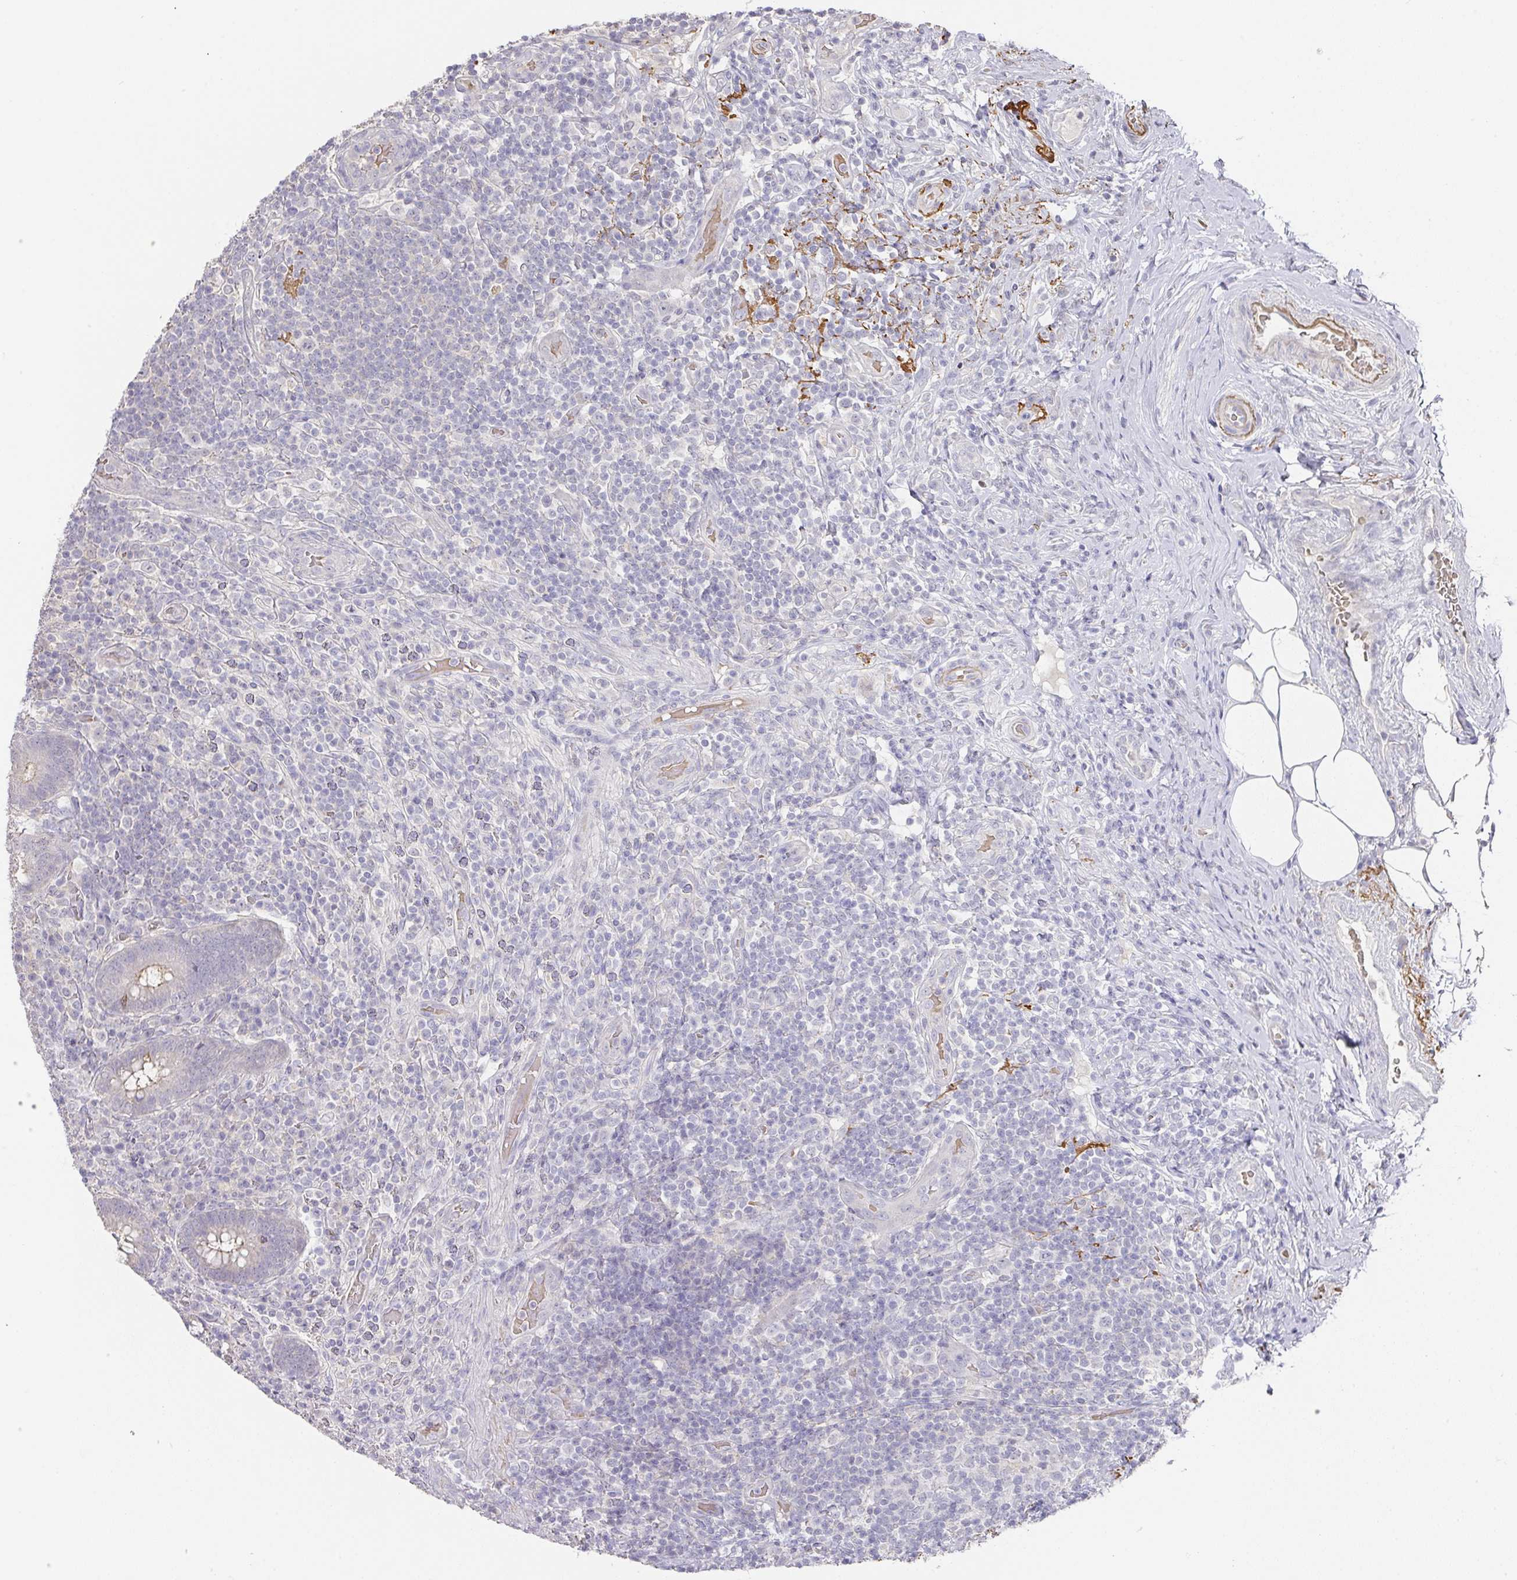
{"staining": {"intensity": "negative", "quantity": "none", "location": "none"}, "tissue": "appendix", "cell_type": "Glandular cells", "image_type": "normal", "snomed": [{"axis": "morphology", "description": "Normal tissue, NOS"}, {"axis": "topography", "description": "Appendix"}], "caption": "This image is of normal appendix stained with immunohistochemistry to label a protein in brown with the nuclei are counter-stained blue. There is no positivity in glandular cells.", "gene": "FOXN4", "patient": {"sex": "female", "age": 43}}